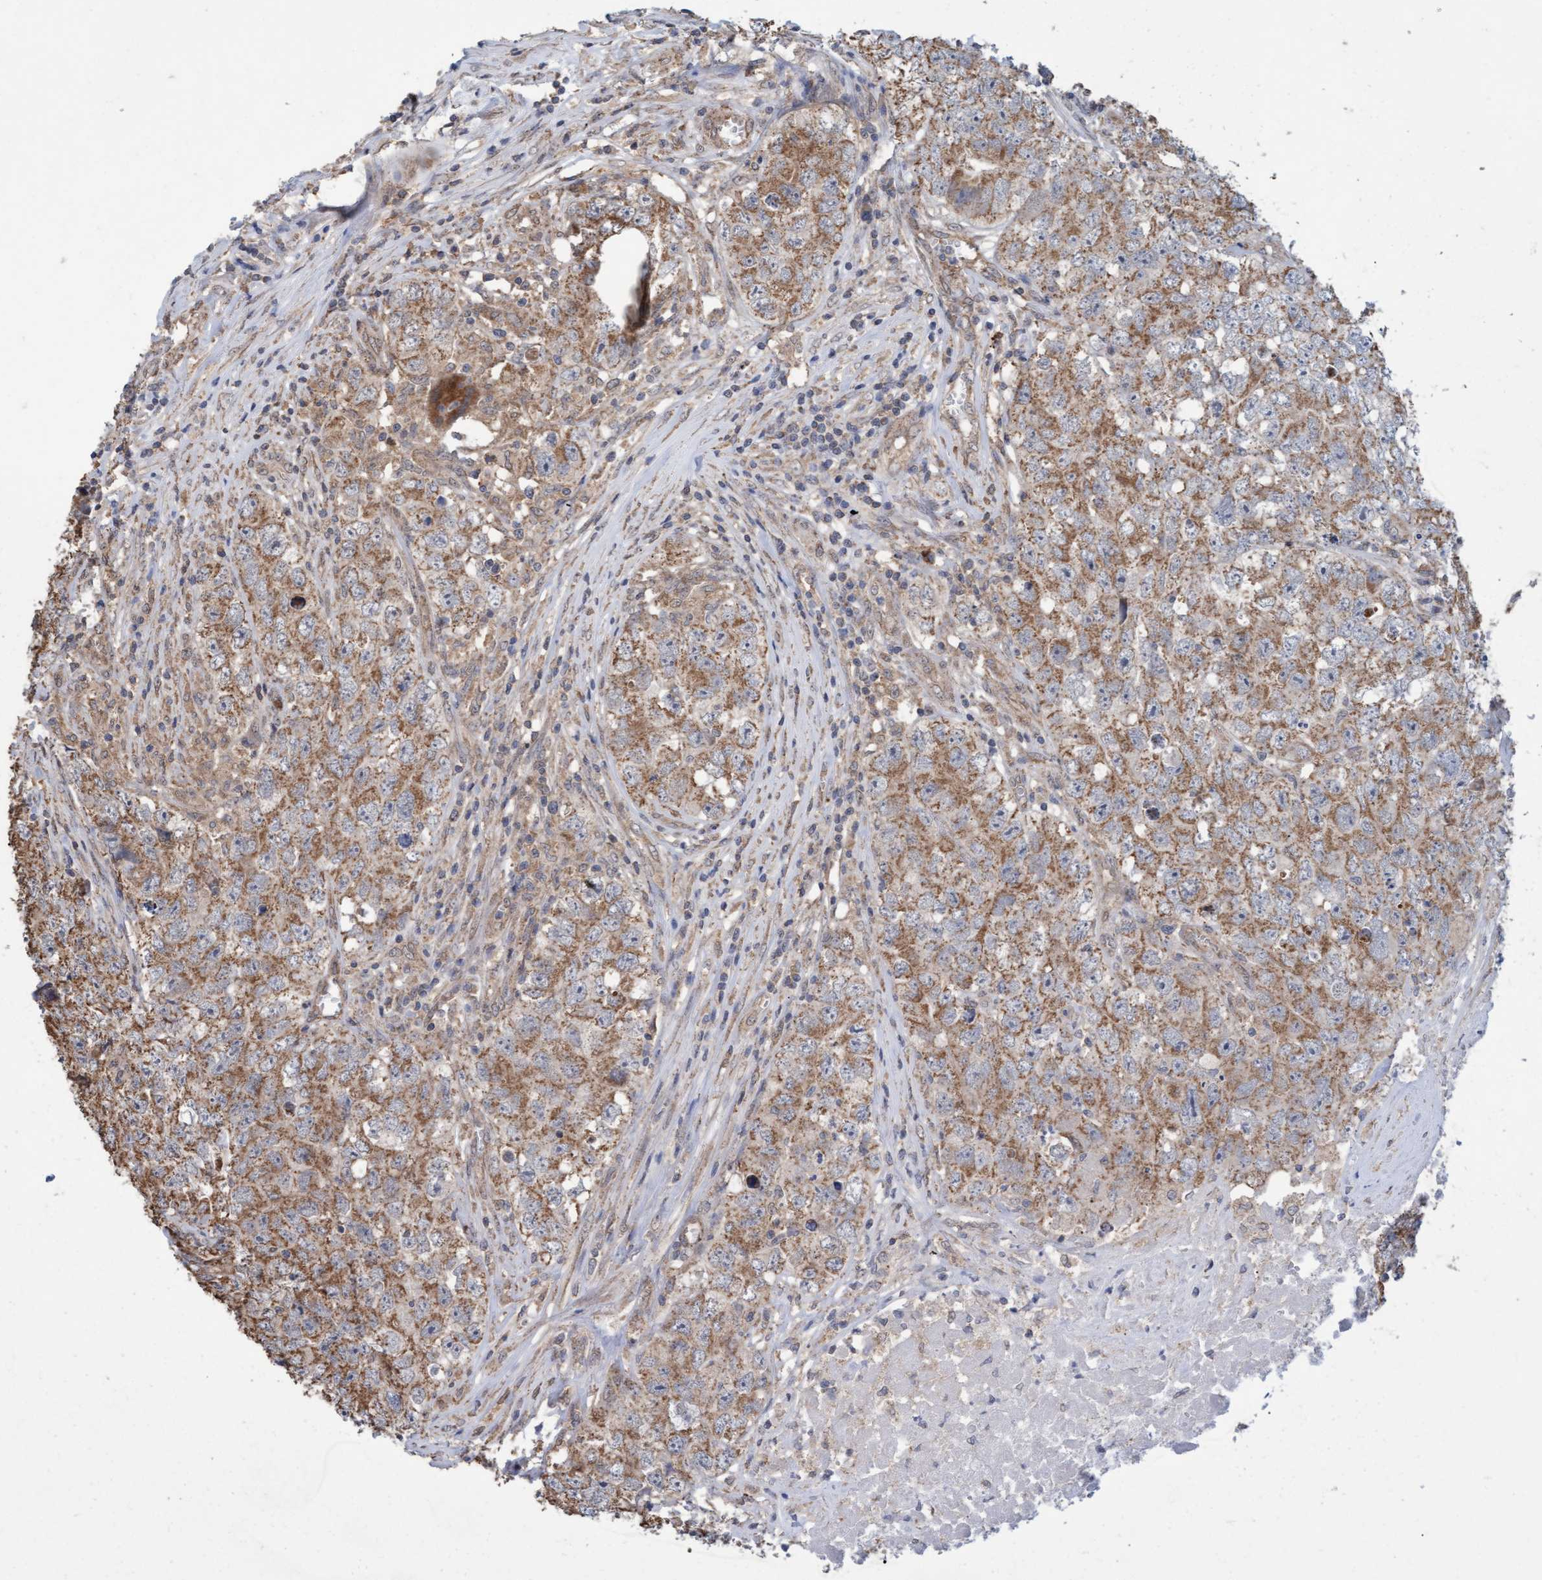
{"staining": {"intensity": "moderate", "quantity": ">75%", "location": "cytoplasmic/membranous"}, "tissue": "testis cancer", "cell_type": "Tumor cells", "image_type": "cancer", "snomed": [{"axis": "morphology", "description": "Seminoma, NOS"}, {"axis": "morphology", "description": "Carcinoma, Embryonal, NOS"}, {"axis": "topography", "description": "Testis"}], "caption": "A histopathology image showing moderate cytoplasmic/membranous positivity in about >75% of tumor cells in testis embryonal carcinoma, as visualized by brown immunohistochemical staining.", "gene": "MGLL", "patient": {"sex": "male", "age": 43}}